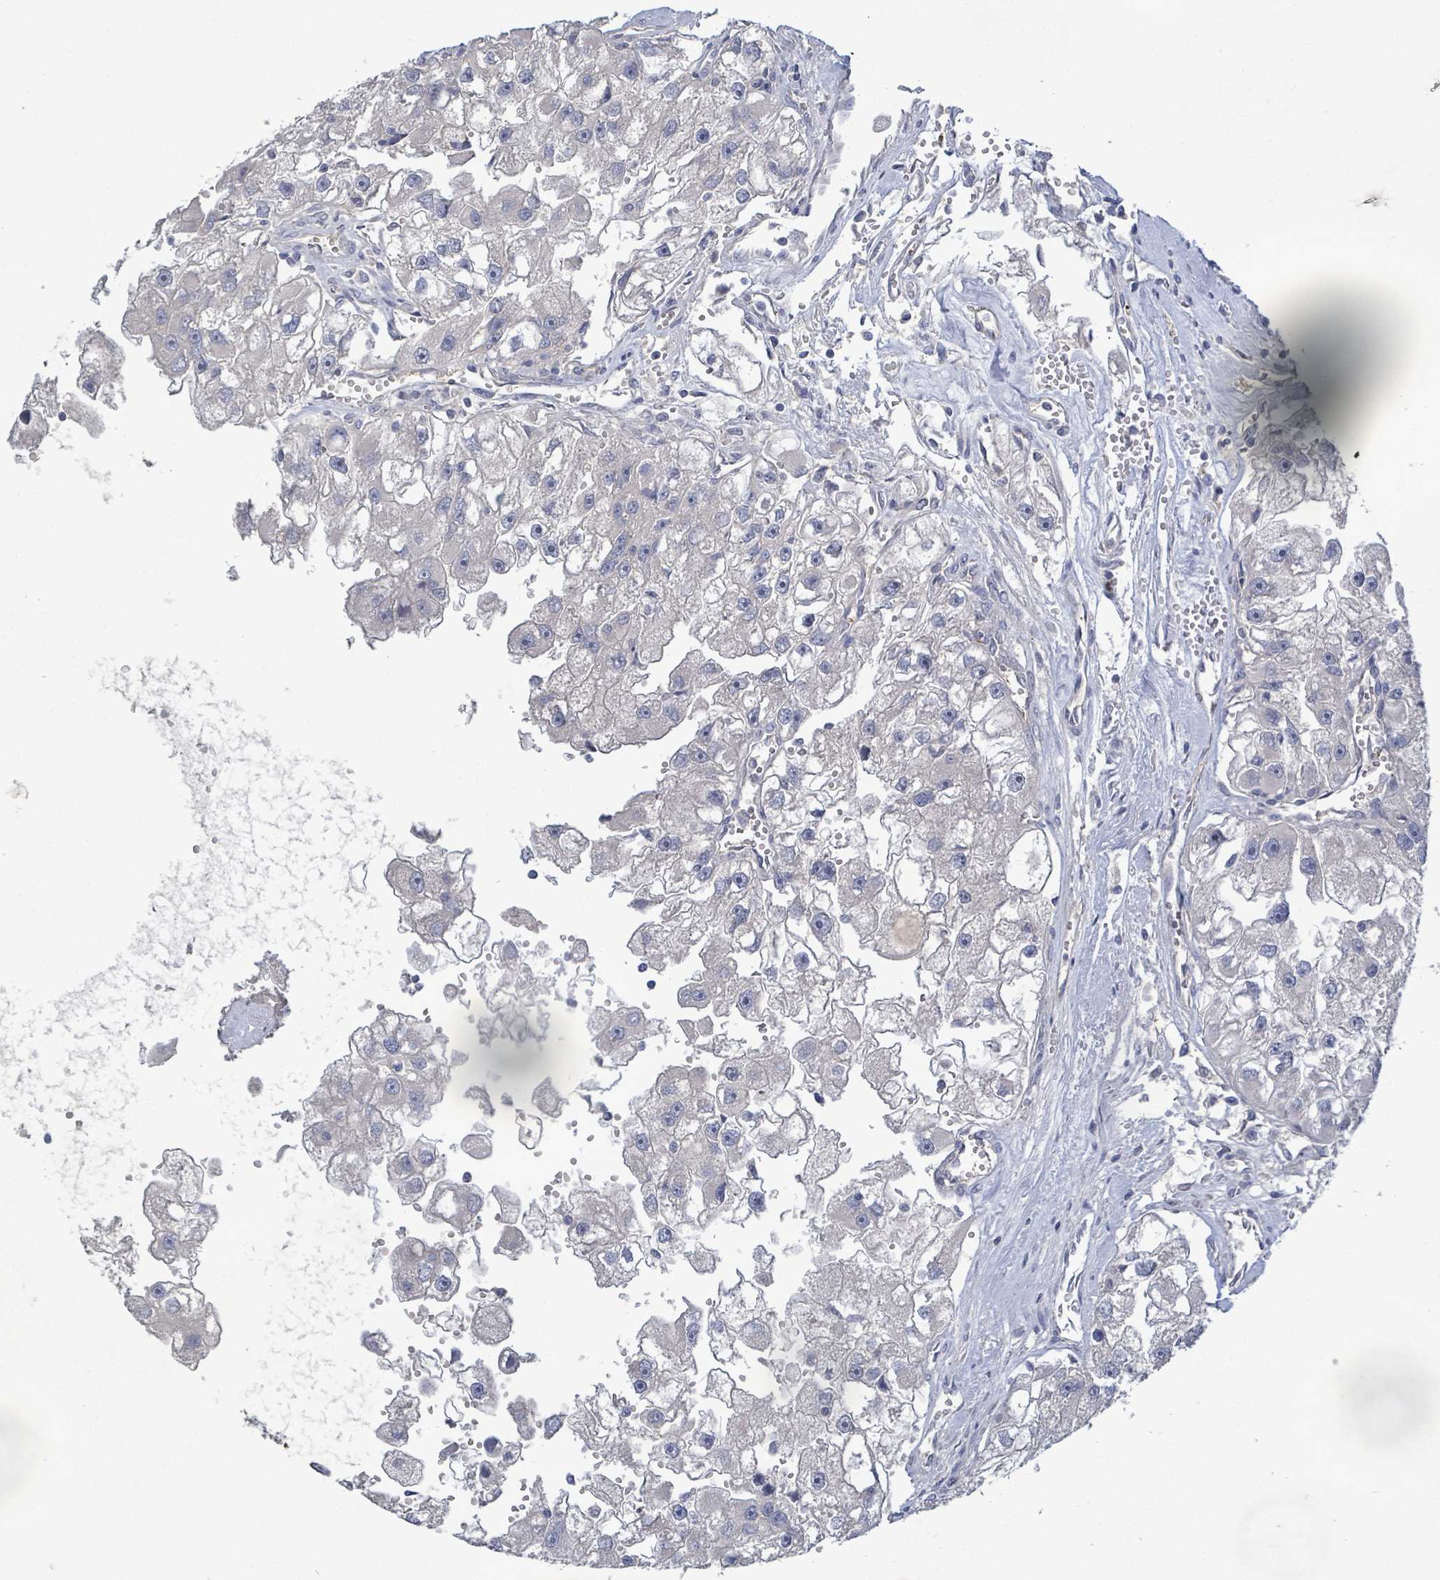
{"staining": {"intensity": "negative", "quantity": "none", "location": "none"}, "tissue": "renal cancer", "cell_type": "Tumor cells", "image_type": "cancer", "snomed": [{"axis": "morphology", "description": "Adenocarcinoma, NOS"}, {"axis": "topography", "description": "Kidney"}], "caption": "Histopathology image shows no significant protein staining in tumor cells of renal adenocarcinoma. The staining was performed using DAB to visualize the protein expression in brown, while the nuclei were stained in blue with hematoxylin (Magnification: 20x).", "gene": "KRAS", "patient": {"sex": "male", "age": 63}}